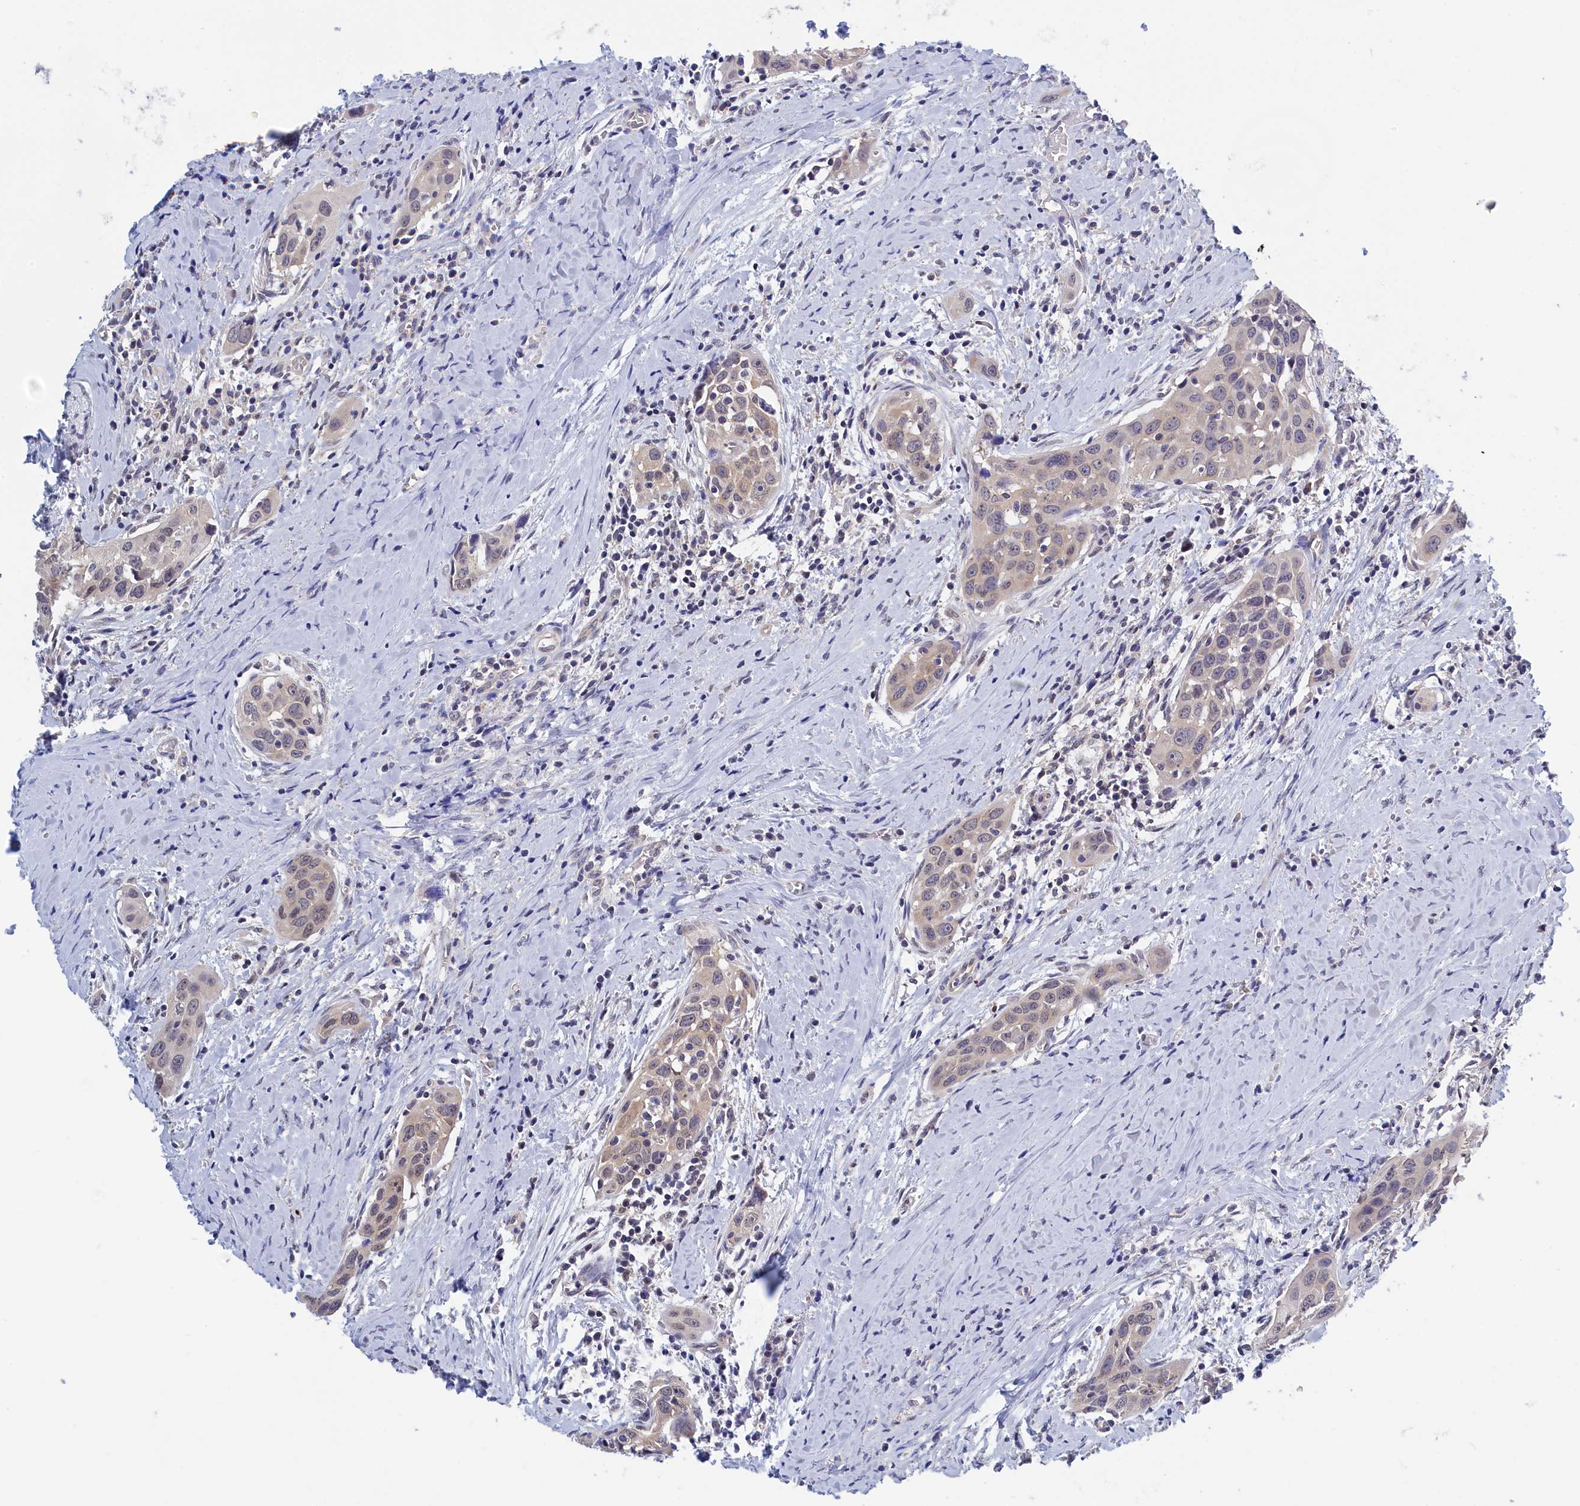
{"staining": {"intensity": "weak", "quantity": "<25%", "location": "cytoplasmic/membranous"}, "tissue": "head and neck cancer", "cell_type": "Tumor cells", "image_type": "cancer", "snomed": [{"axis": "morphology", "description": "Squamous cell carcinoma, NOS"}, {"axis": "topography", "description": "Oral tissue"}, {"axis": "topography", "description": "Head-Neck"}], "caption": "High magnification brightfield microscopy of head and neck squamous cell carcinoma stained with DAB (brown) and counterstained with hematoxylin (blue): tumor cells show no significant staining. Nuclei are stained in blue.", "gene": "PGP", "patient": {"sex": "female", "age": 50}}